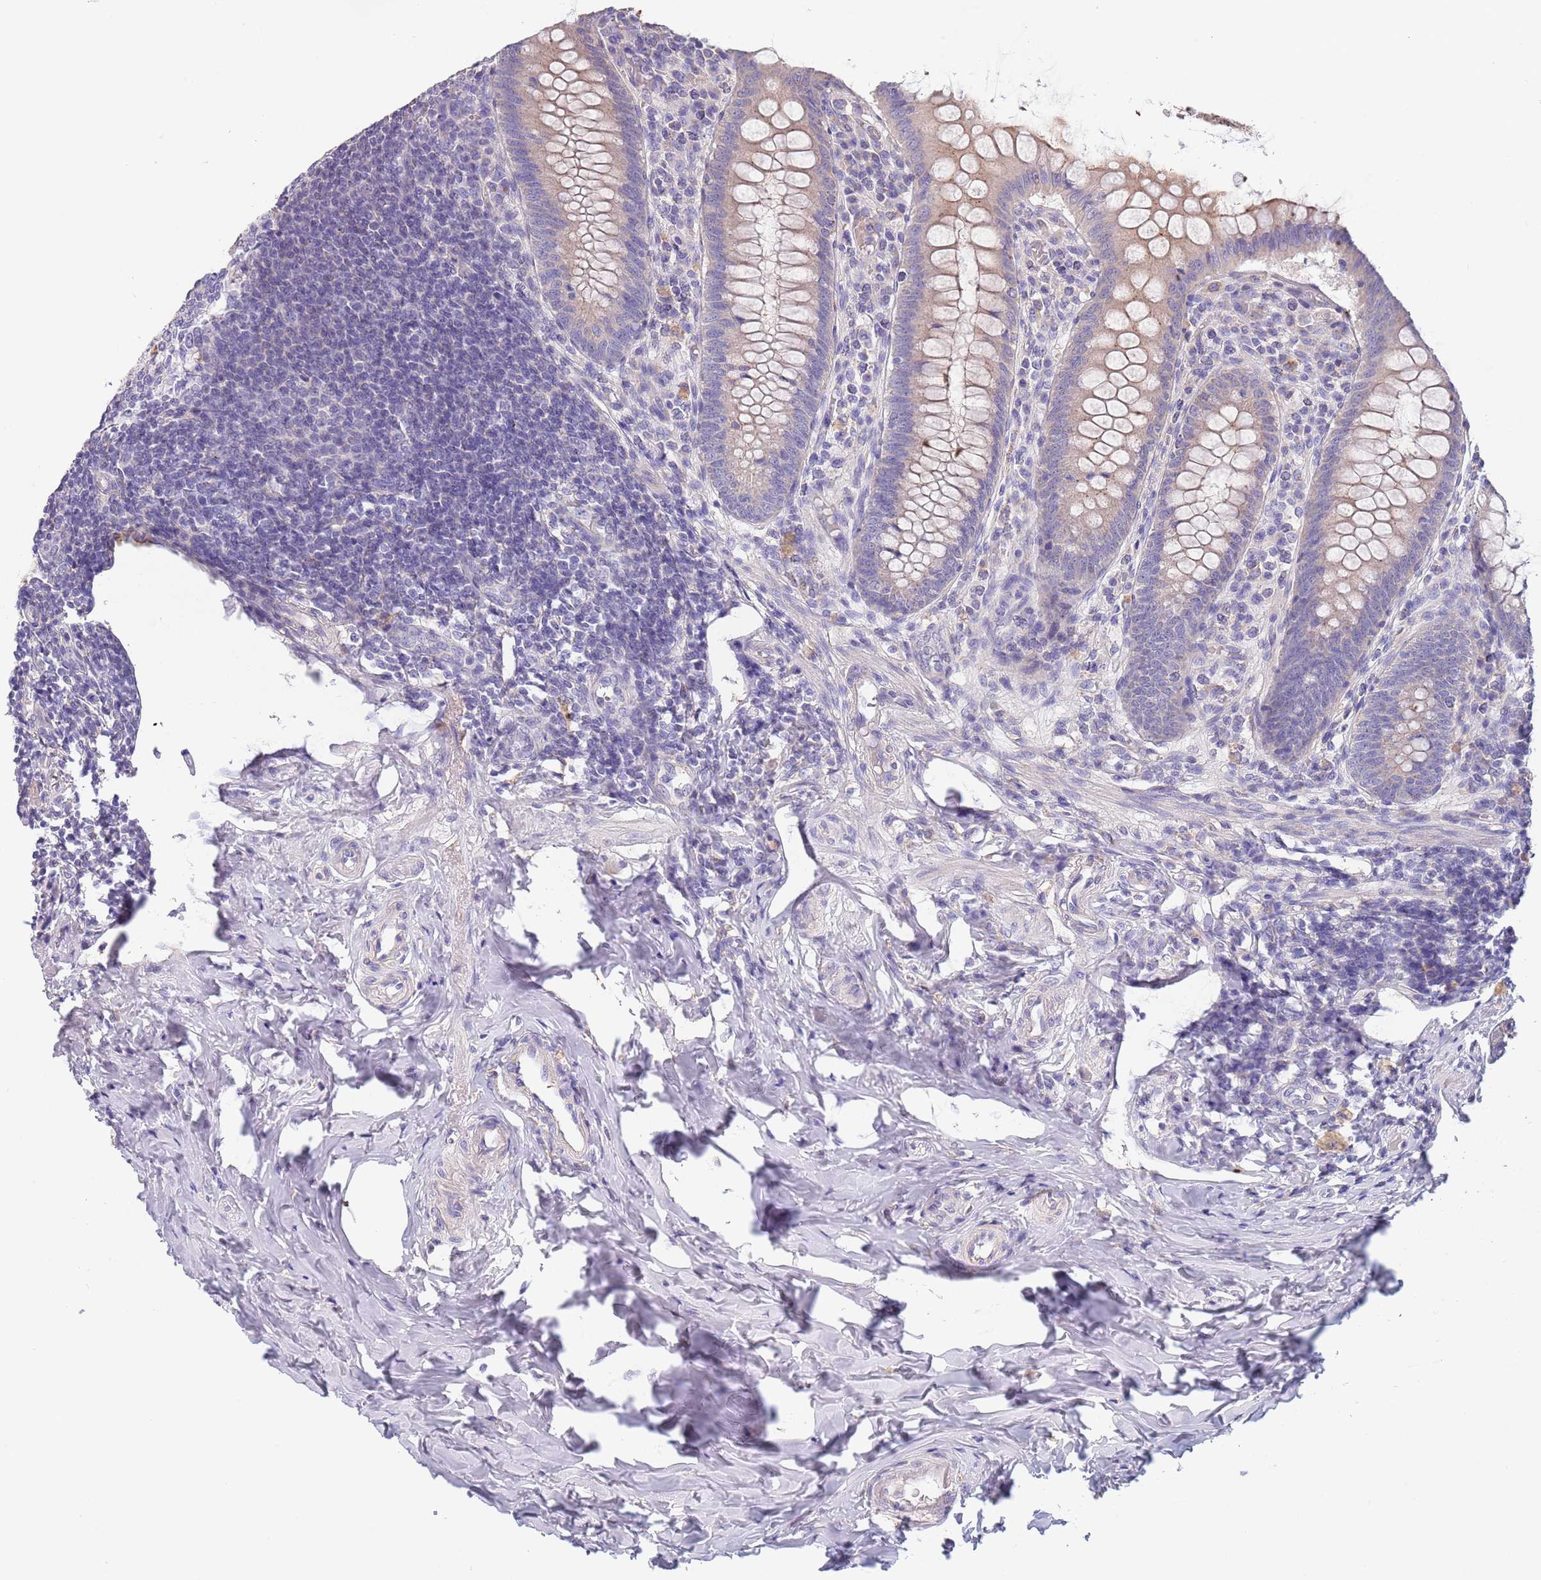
{"staining": {"intensity": "moderate", "quantity": "25%-75%", "location": "cytoplasmic/membranous"}, "tissue": "appendix", "cell_type": "Glandular cells", "image_type": "normal", "snomed": [{"axis": "morphology", "description": "Normal tissue, NOS"}, {"axis": "topography", "description": "Appendix"}], "caption": "Brown immunohistochemical staining in benign appendix displays moderate cytoplasmic/membranous staining in approximately 25%-75% of glandular cells.", "gene": "MAN1C1", "patient": {"sex": "female", "age": 33}}